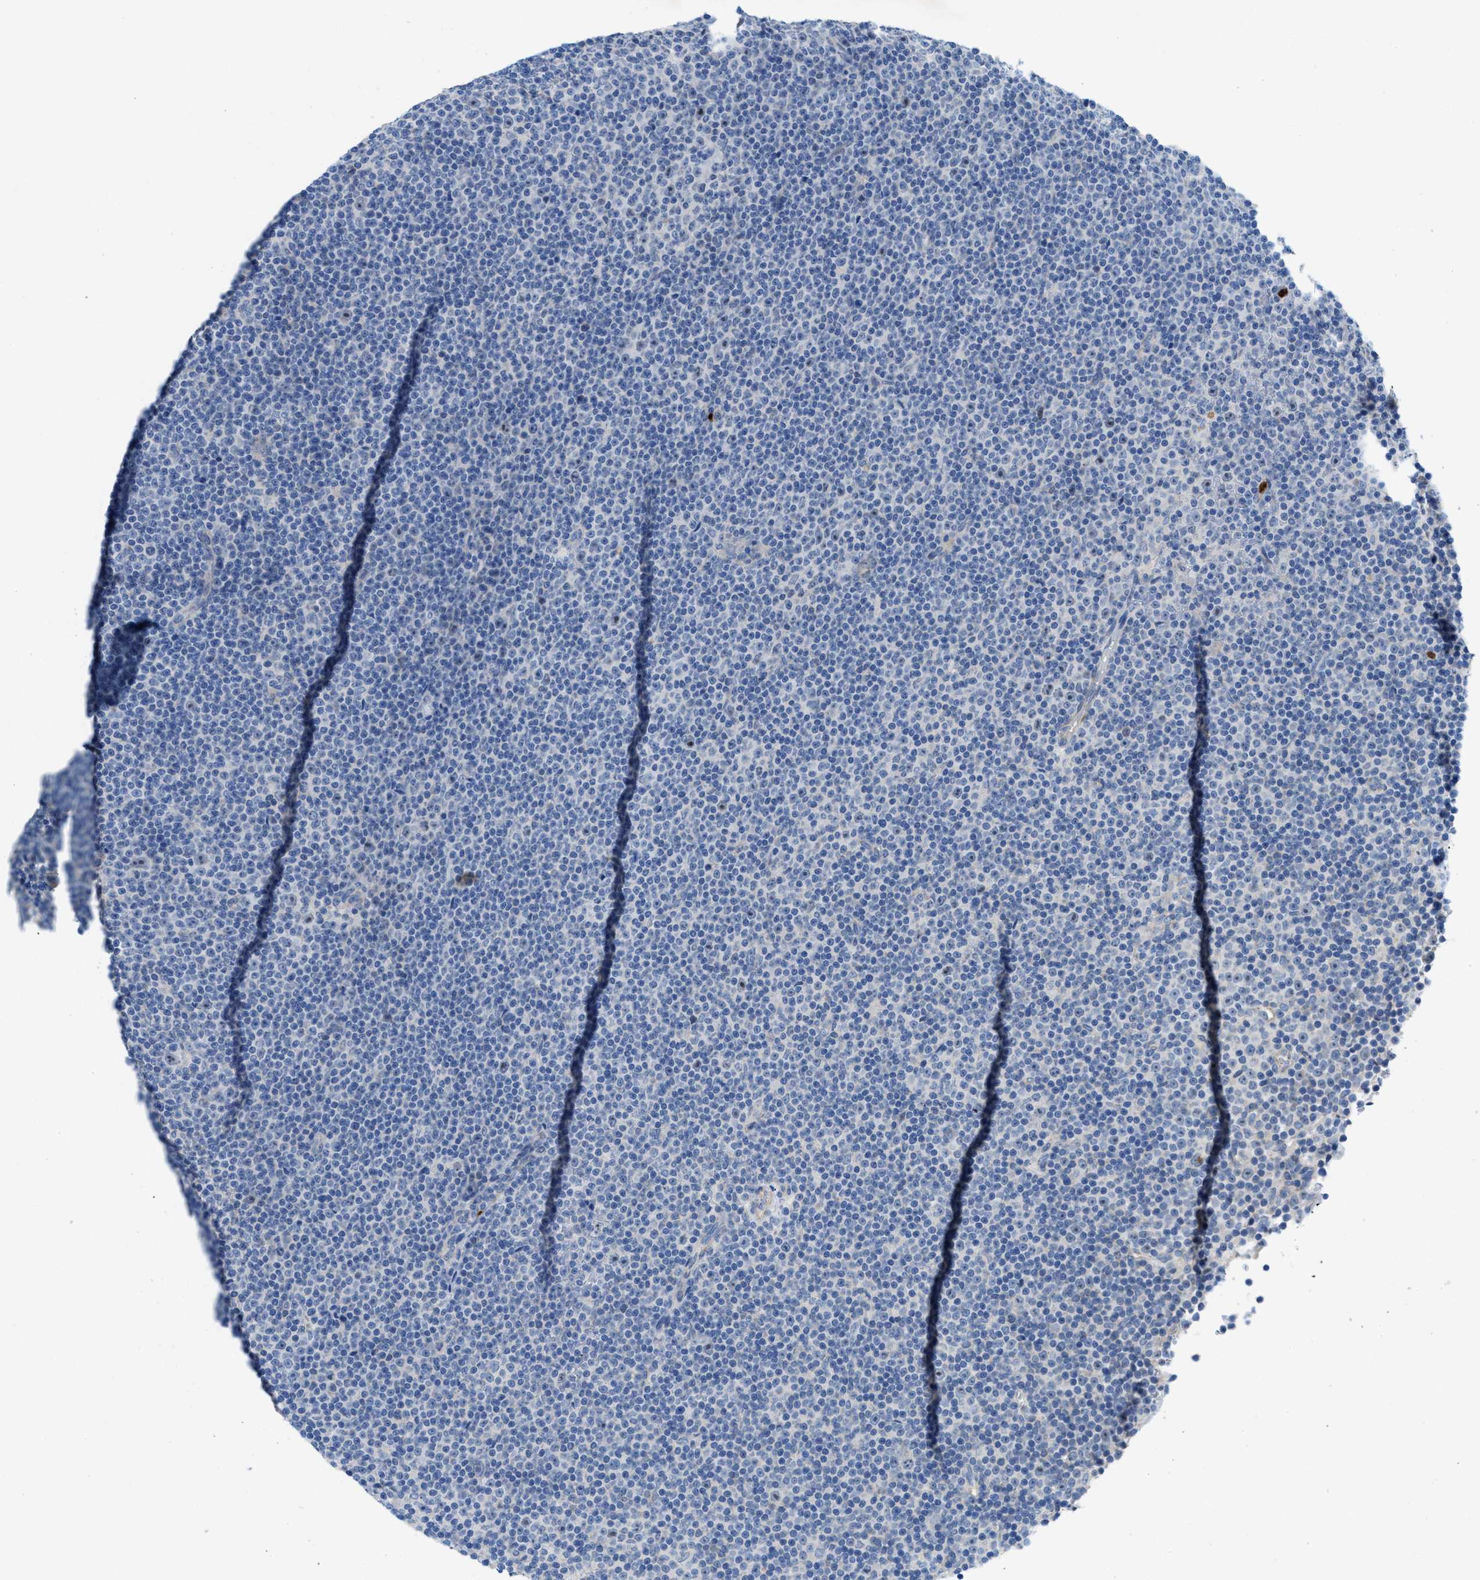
{"staining": {"intensity": "negative", "quantity": "none", "location": "none"}, "tissue": "lymphoma", "cell_type": "Tumor cells", "image_type": "cancer", "snomed": [{"axis": "morphology", "description": "Malignant lymphoma, non-Hodgkin's type, Low grade"}, {"axis": "topography", "description": "Lymph node"}], "caption": "Immunohistochemistry photomicrograph of neoplastic tissue: human malignant lymphoma, non-Hodgkin's type (low-grade) stained with DAB demonstrates no significant protein positivity in tumor cells. (Stains: DAB (3,3'-diaminobenzidine) IHC with hematoxylin counter stain, Microscopy: brightfield microscopy at high magnification).", "gene": "CMTM1", "patient": {"sex": "female", "age": 67}}